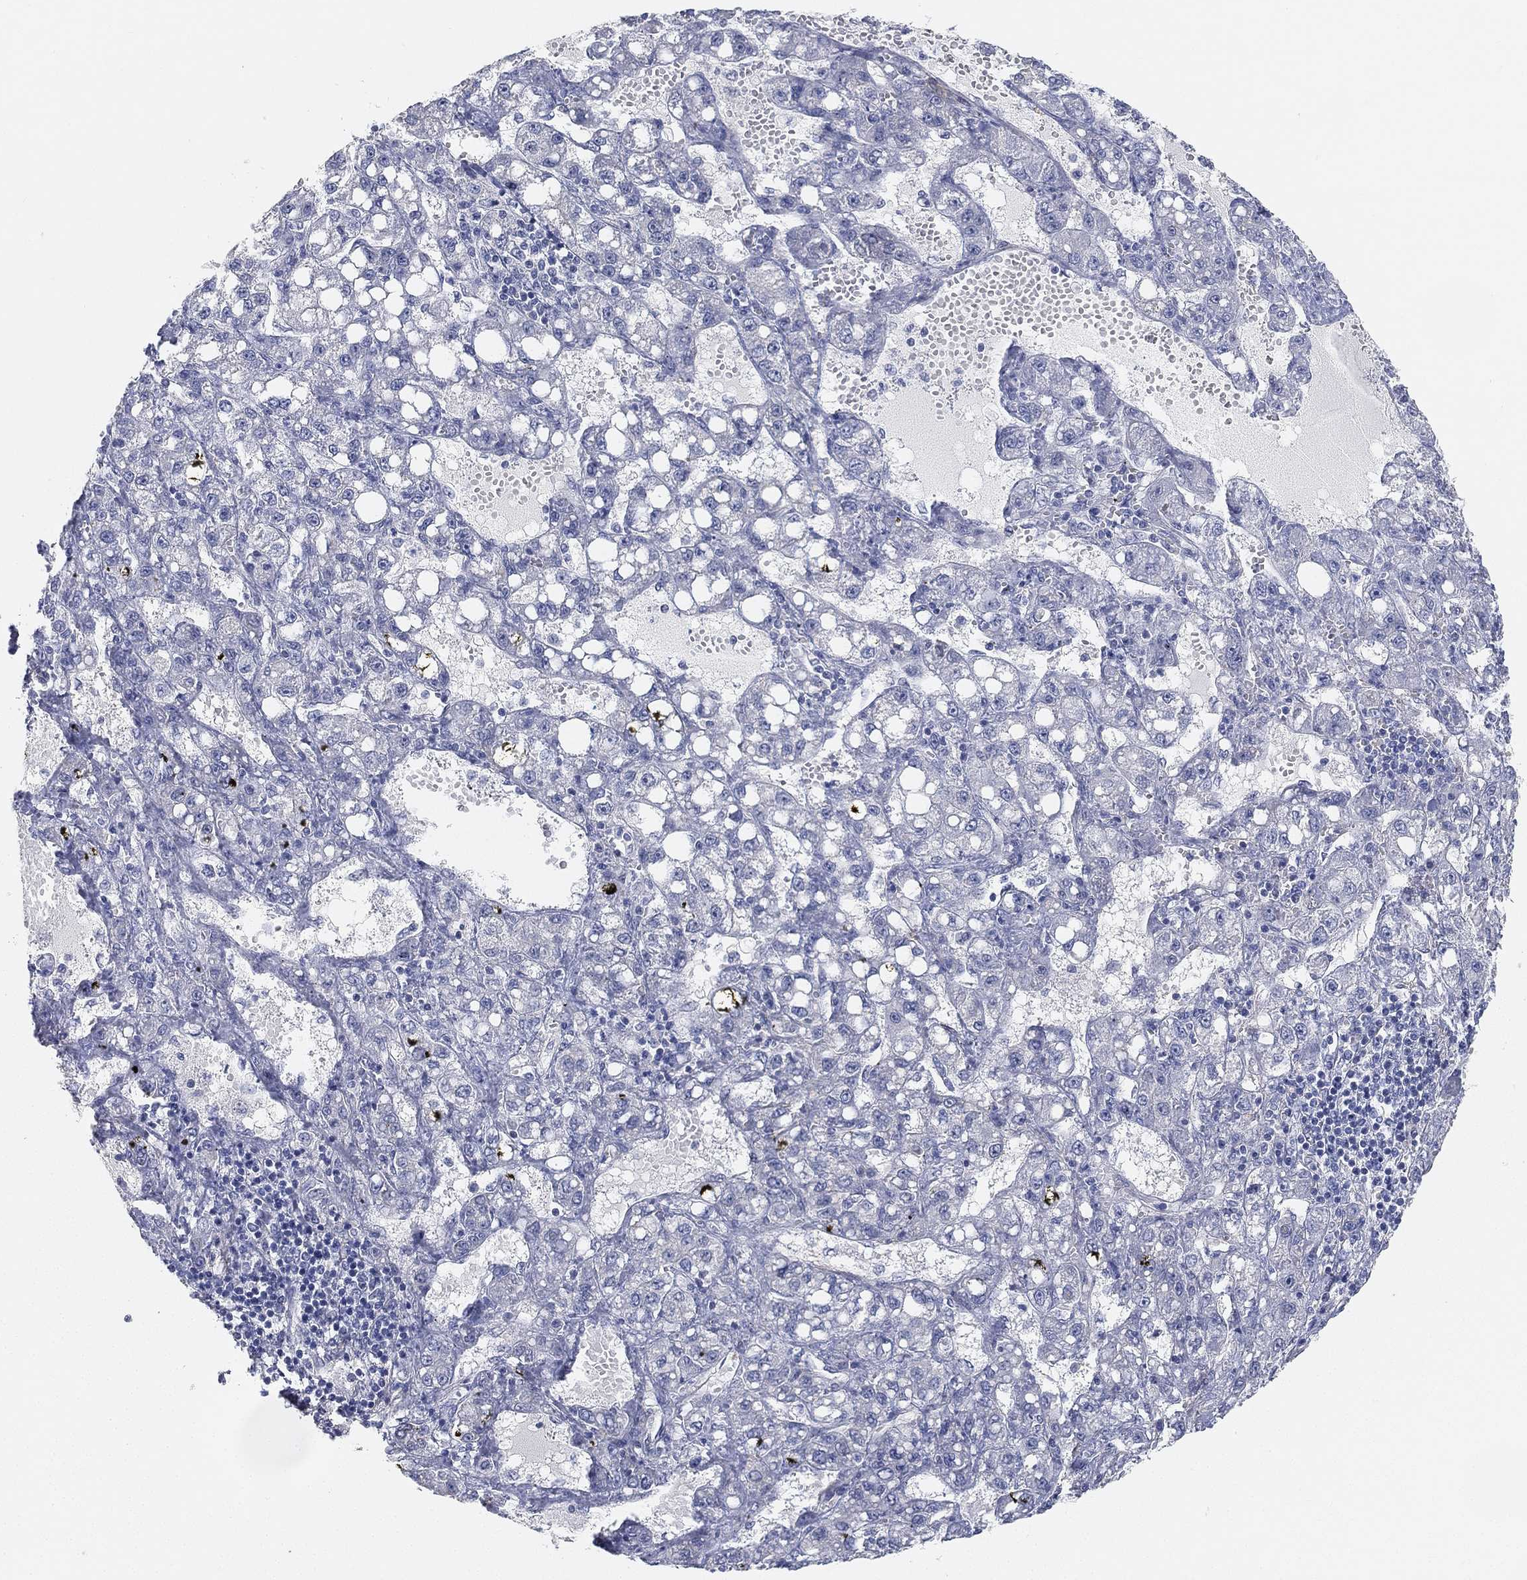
{"staining": {"intensity": "negative", "quantity": "none", "location": "none"}, "tissue": "liver cancer", "cell_type": "Tumor cells", "image_type": "cancer", "snomed": [{"axis": "morphology", "description": "Carcinoma, Hepatocellular, NOS"}, {"axis": "topography", "description": "Liver"}], "caption": "Immunohistochemical staining of liver hepatocellular carcinoma exhibits no significant positivity in tumor cells.", "gene": "GPR61", "patient": {"sex": "female", "age": 65}}